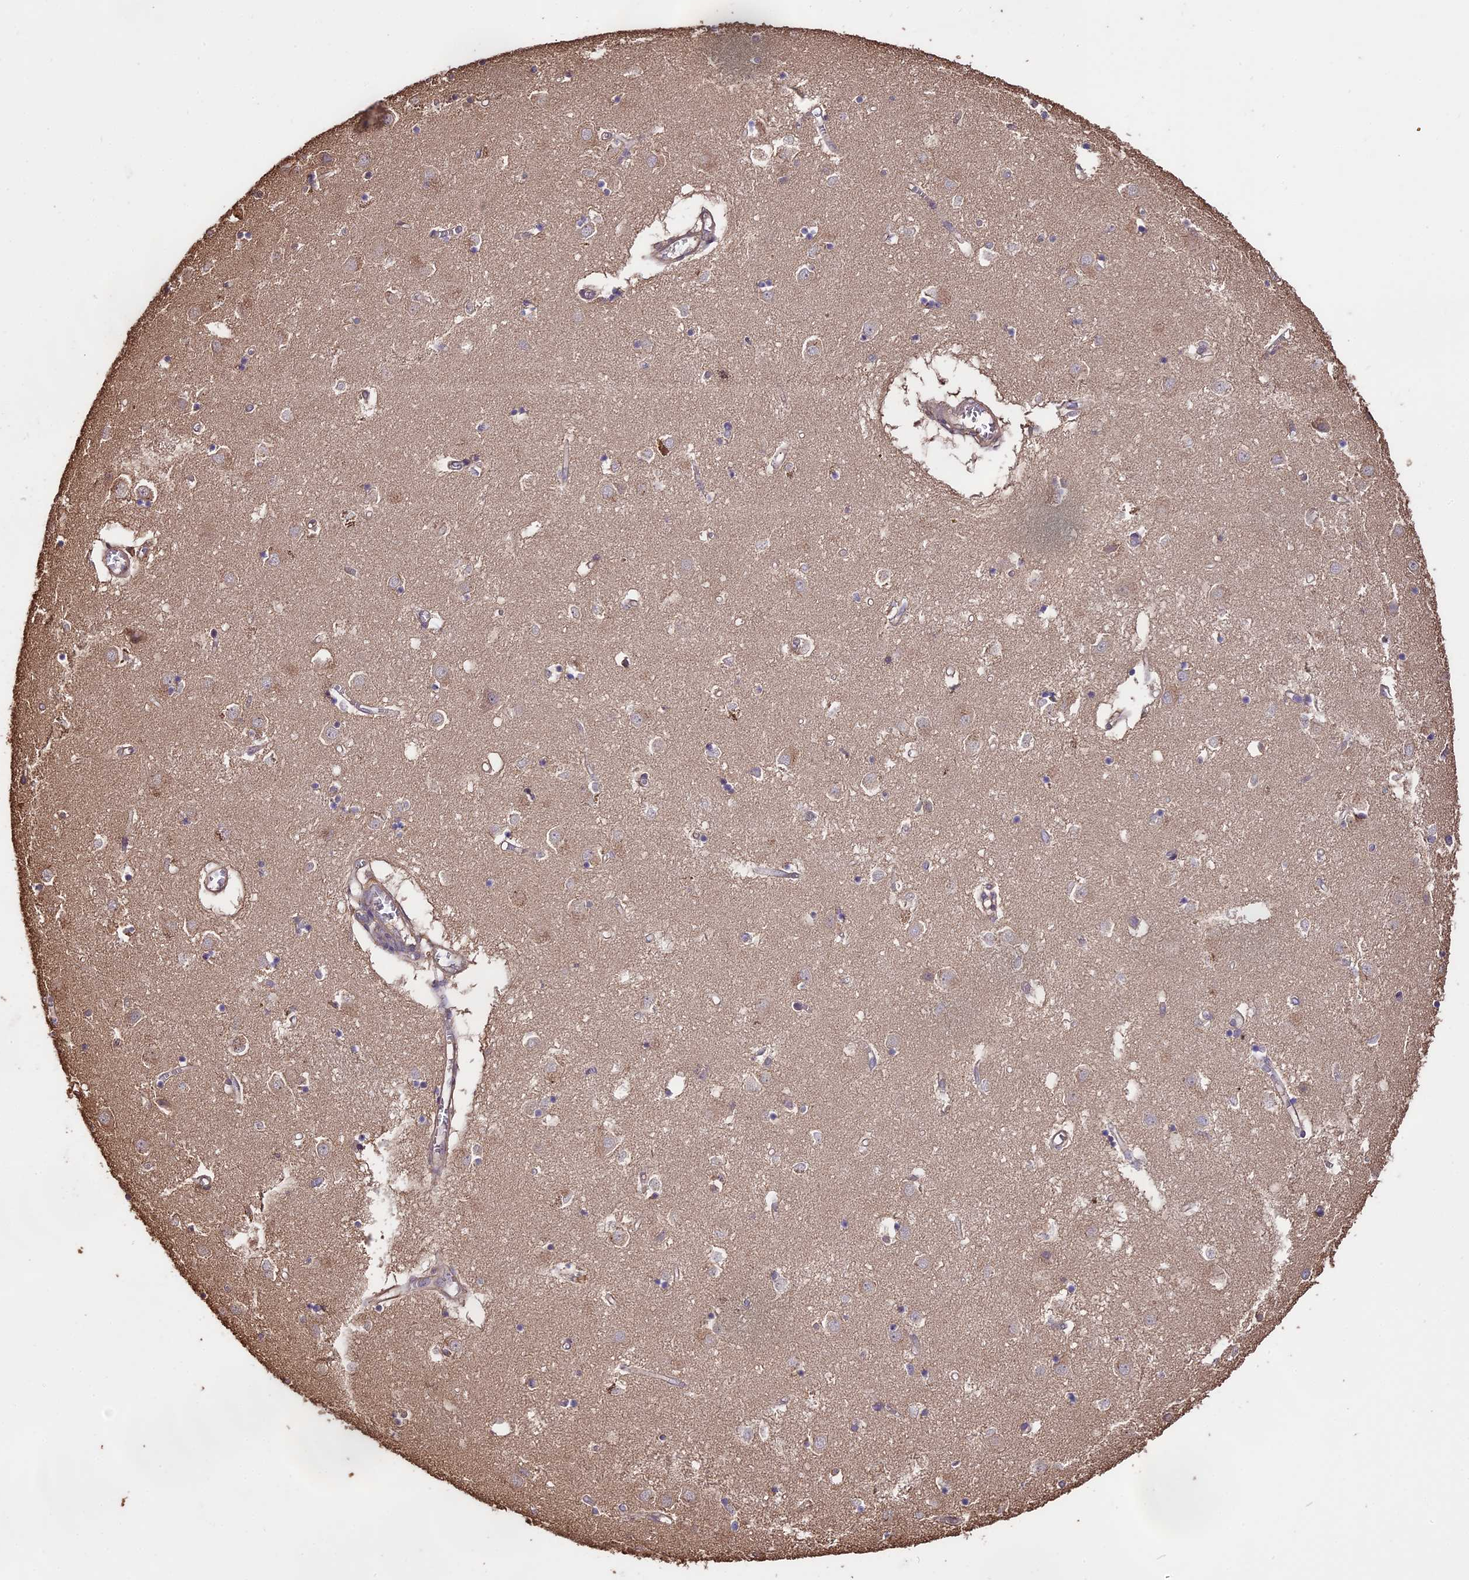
{"staining": {"intensity": "weak", "quantity": "<25%", "location": "cytoplasmic/membranous"}, "tissue": "caudate", "cell_type": "Glial cells", "image_type": "normal", "snomed": [{"axis": "morphology", "description": "Normal tissue, NOS"}, {"axis": "topography", "description": "Lateral ventricle wall"}], "caption": "Immunohistochemistry image of normal caudate: caudate stained with DAB (3,3'-diaminobenzidine) demonstrates no significant protein staining in glial cells.", "gene": "PGPEP1L", "patient": {"sex": "male", "age": 70}}